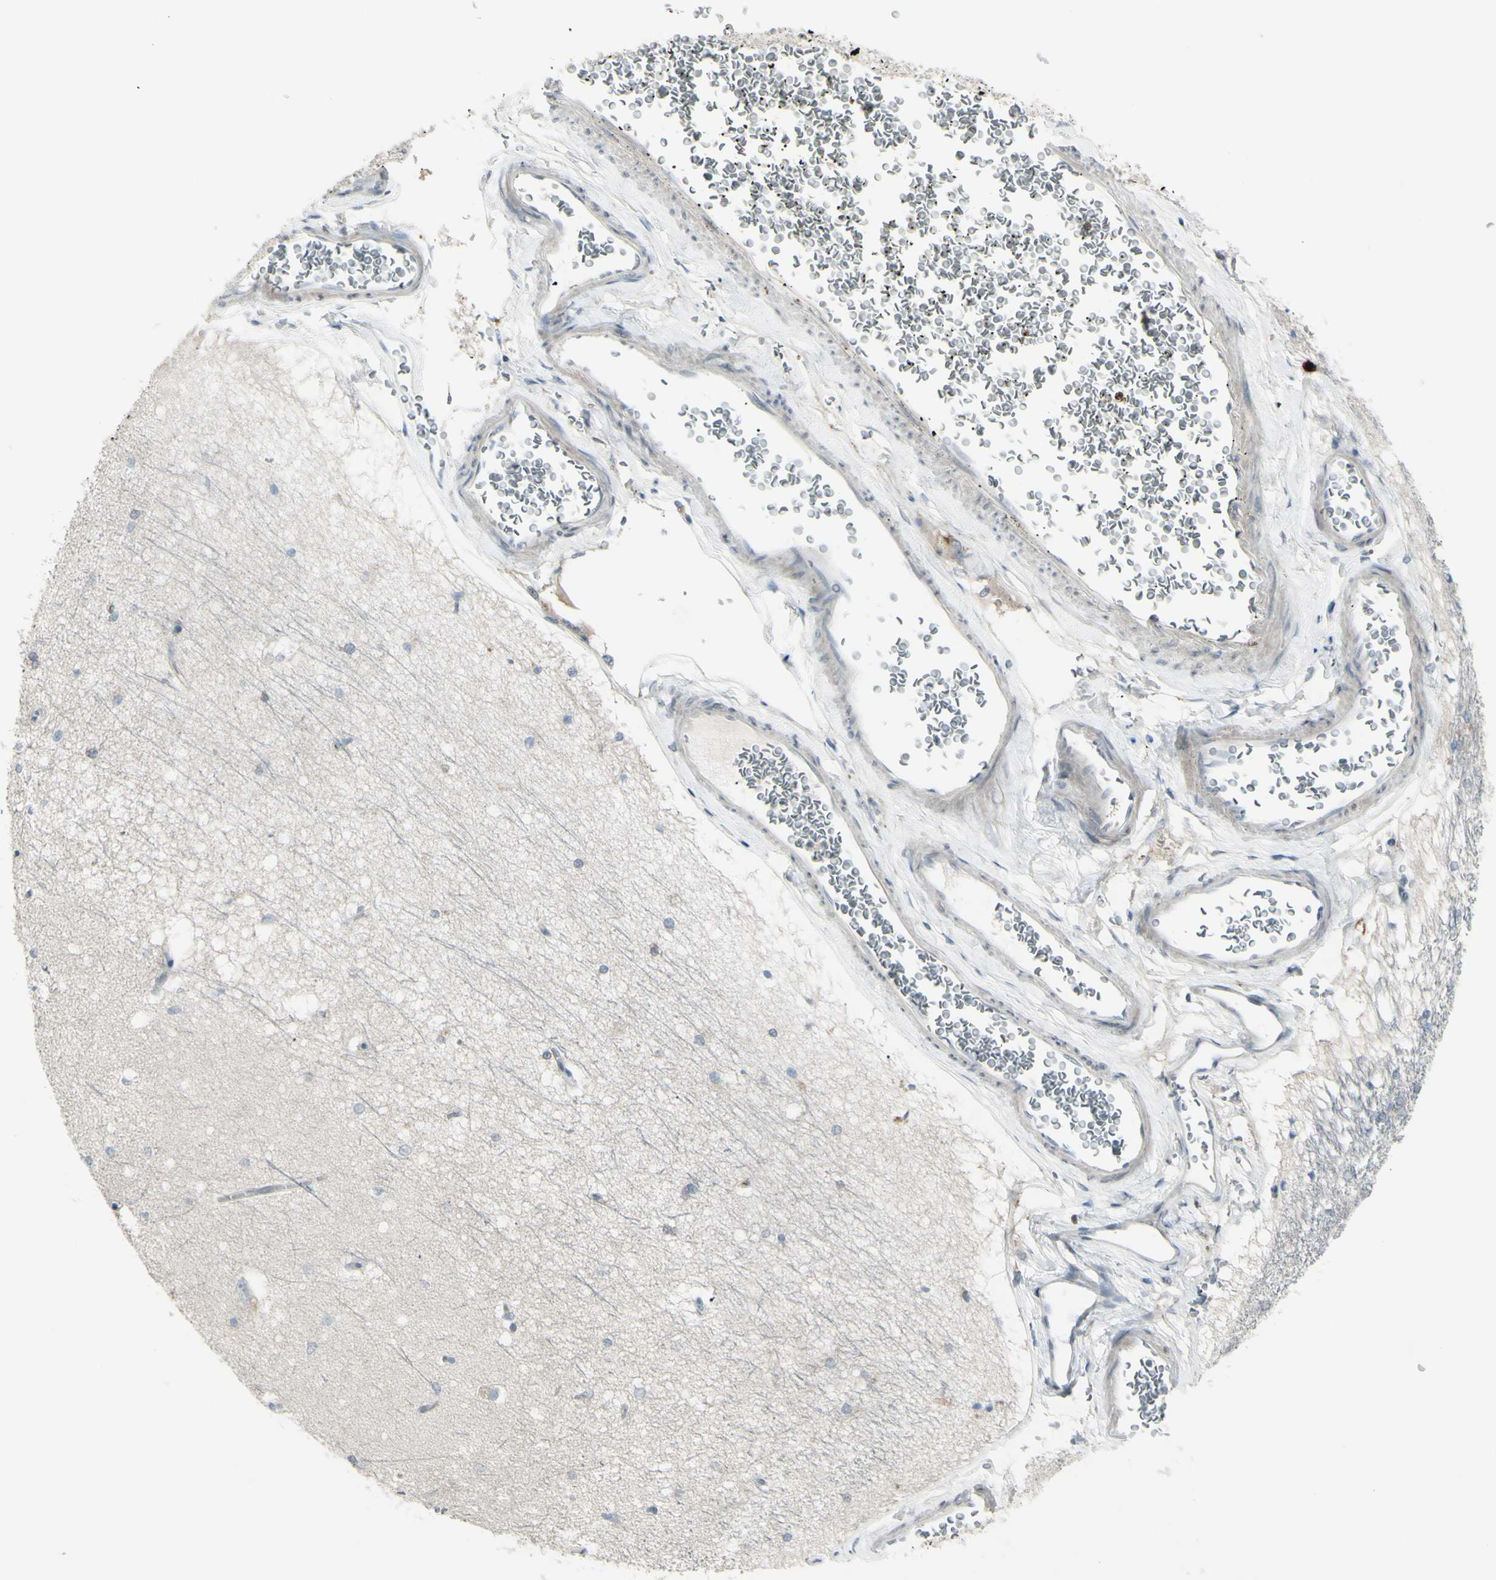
{"staining": {"intensity": "negative", "quantity": "none", "location": "none"}, "tissue": "hippocampus", "cell_type": "Glial cells", "image_type": "normal", "snomed": [{"axis": "morphology", "description": "Normal tissue, NOS"}, {"axis": "topography", "description": "Hippocampus"}], "caption": "The micrograph shows no staining of glial cells in normal hippocampus. Nuclei are stained in blue.", "gene": "ETNK1", "patient": {"sex": "female", "age": 19}}